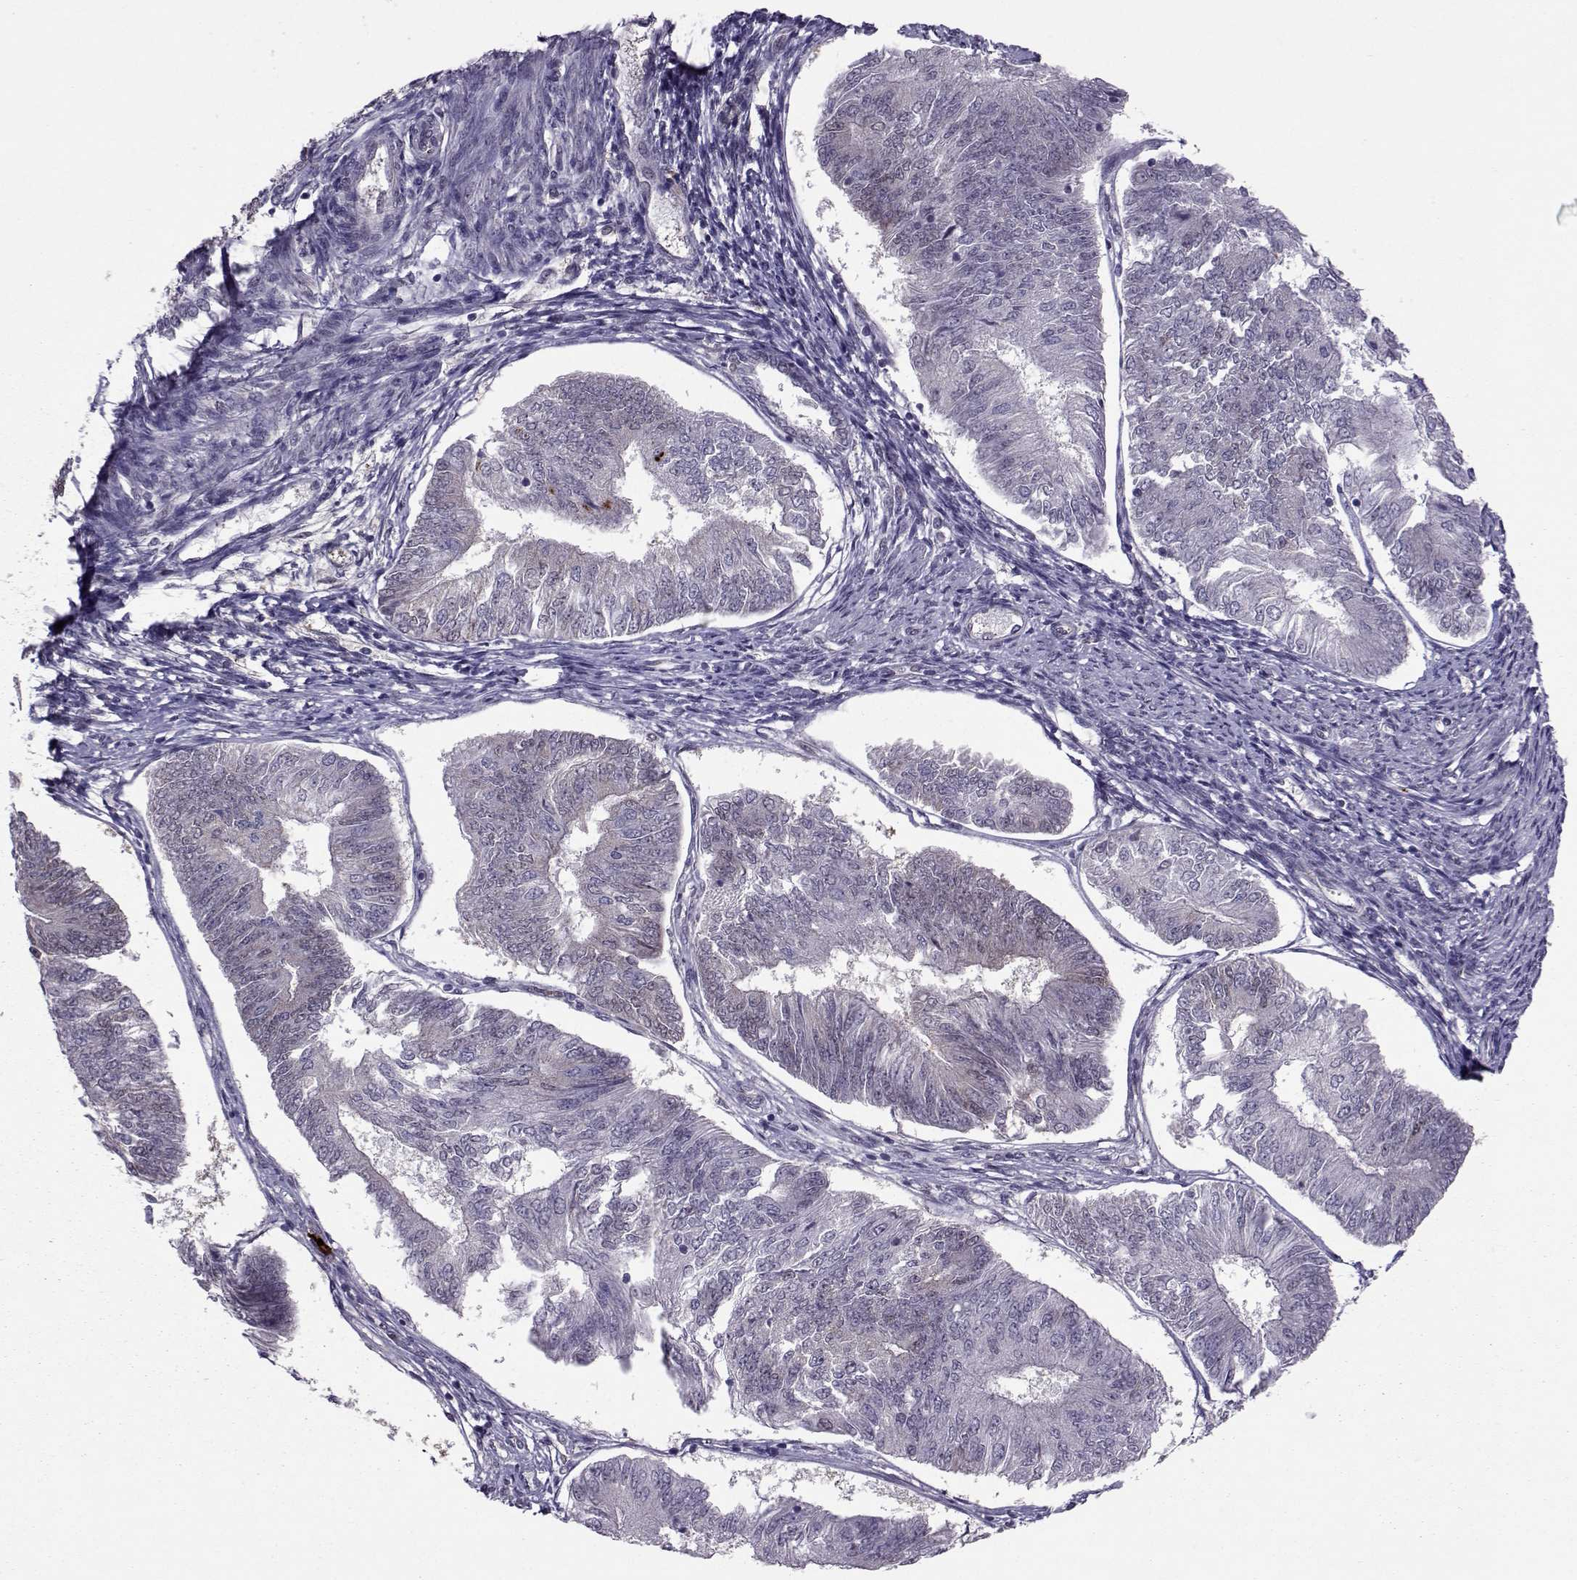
{"staining": {"intensity": "negative", "quantity": "none", "location": "none"}, "tissue": "endometrial cancer", "cell_type": "Tumor cells", "image_type": "cancer", "snomed": [{"axis": "morphology", "description": "Adenocarcinoma, NOS"}, {"axis": "topography", "description": "Endometrium"}], "caption": "High magnification brightfield microscopy of endometrial adenocarcinoma stained with DAB (3,3'-diaminobenzidine) (brown) and counterstained with hematoxylin (blue): tumor cells show no significant positivity.", "gene": "CDK4", "patient": {"sex": "female", "age": 58}}